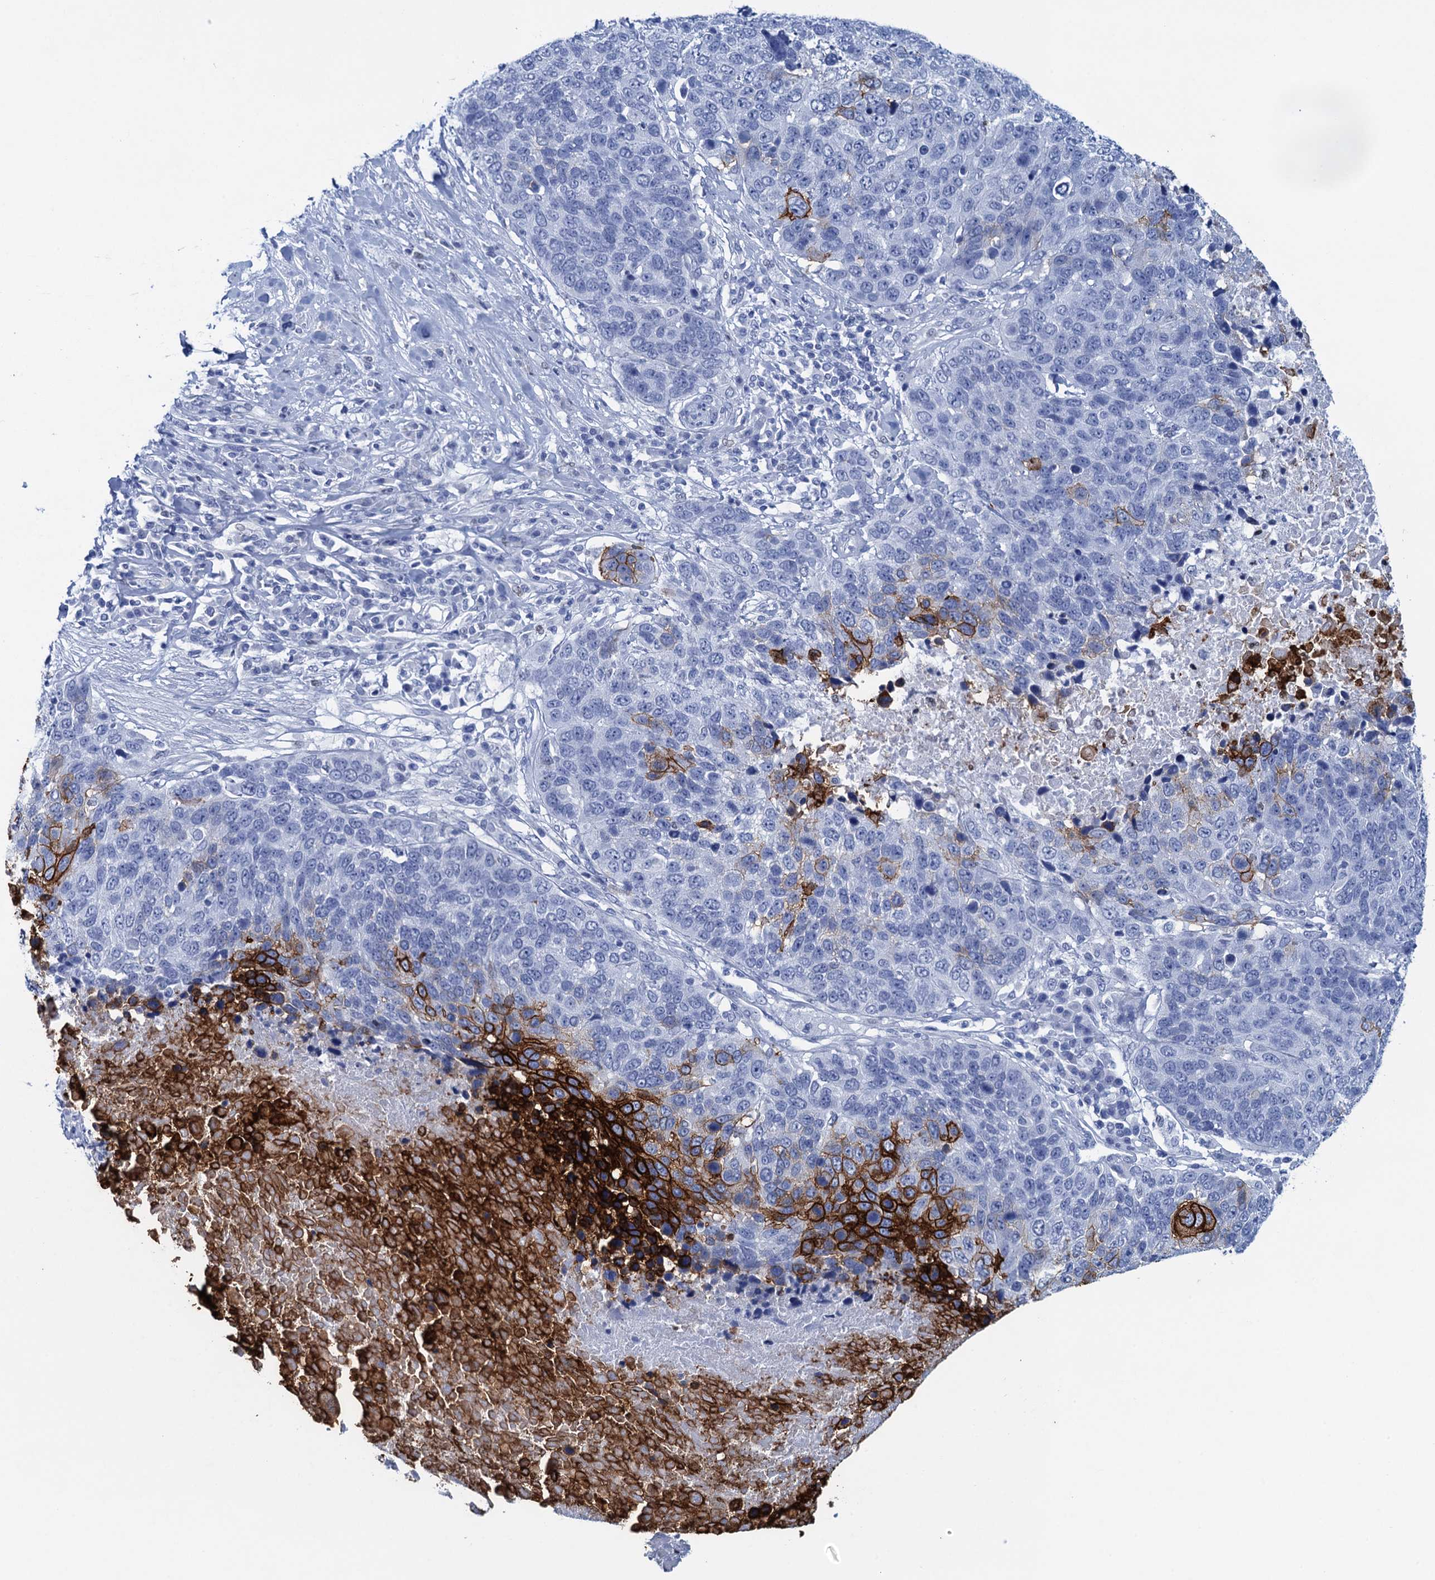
{"staining": {"intensity": "strong", "quantity": "<25%", "location": "cytoplasmic/membranous"}, "tissue": "lung cancer", "cell_type": "Tumor cells", "image_type": "cancer", "snomed": [{"axis": "morphology", "description": "Normal tissue, NOS"}, {"axis": "morphology", "description": "Squamous cell carcinoma, NOS"}, {"axis": "topography", "description": "Lymph node"}, {"axis": "topography", "description": "Lung"}], "caption": "High-magnification brightfield microscopy of lung squamous cell carcinoma stained with DAB (3,3'-diaminobenzidine) (brown) and counterstained with hematoxylin (blue). tumor cells exhibit strong cytoplasmic/membranous positivity is appreciated in about<25% of cells.", "gene": "RHCG", "patient": {"sex": "male", "age": 66}}